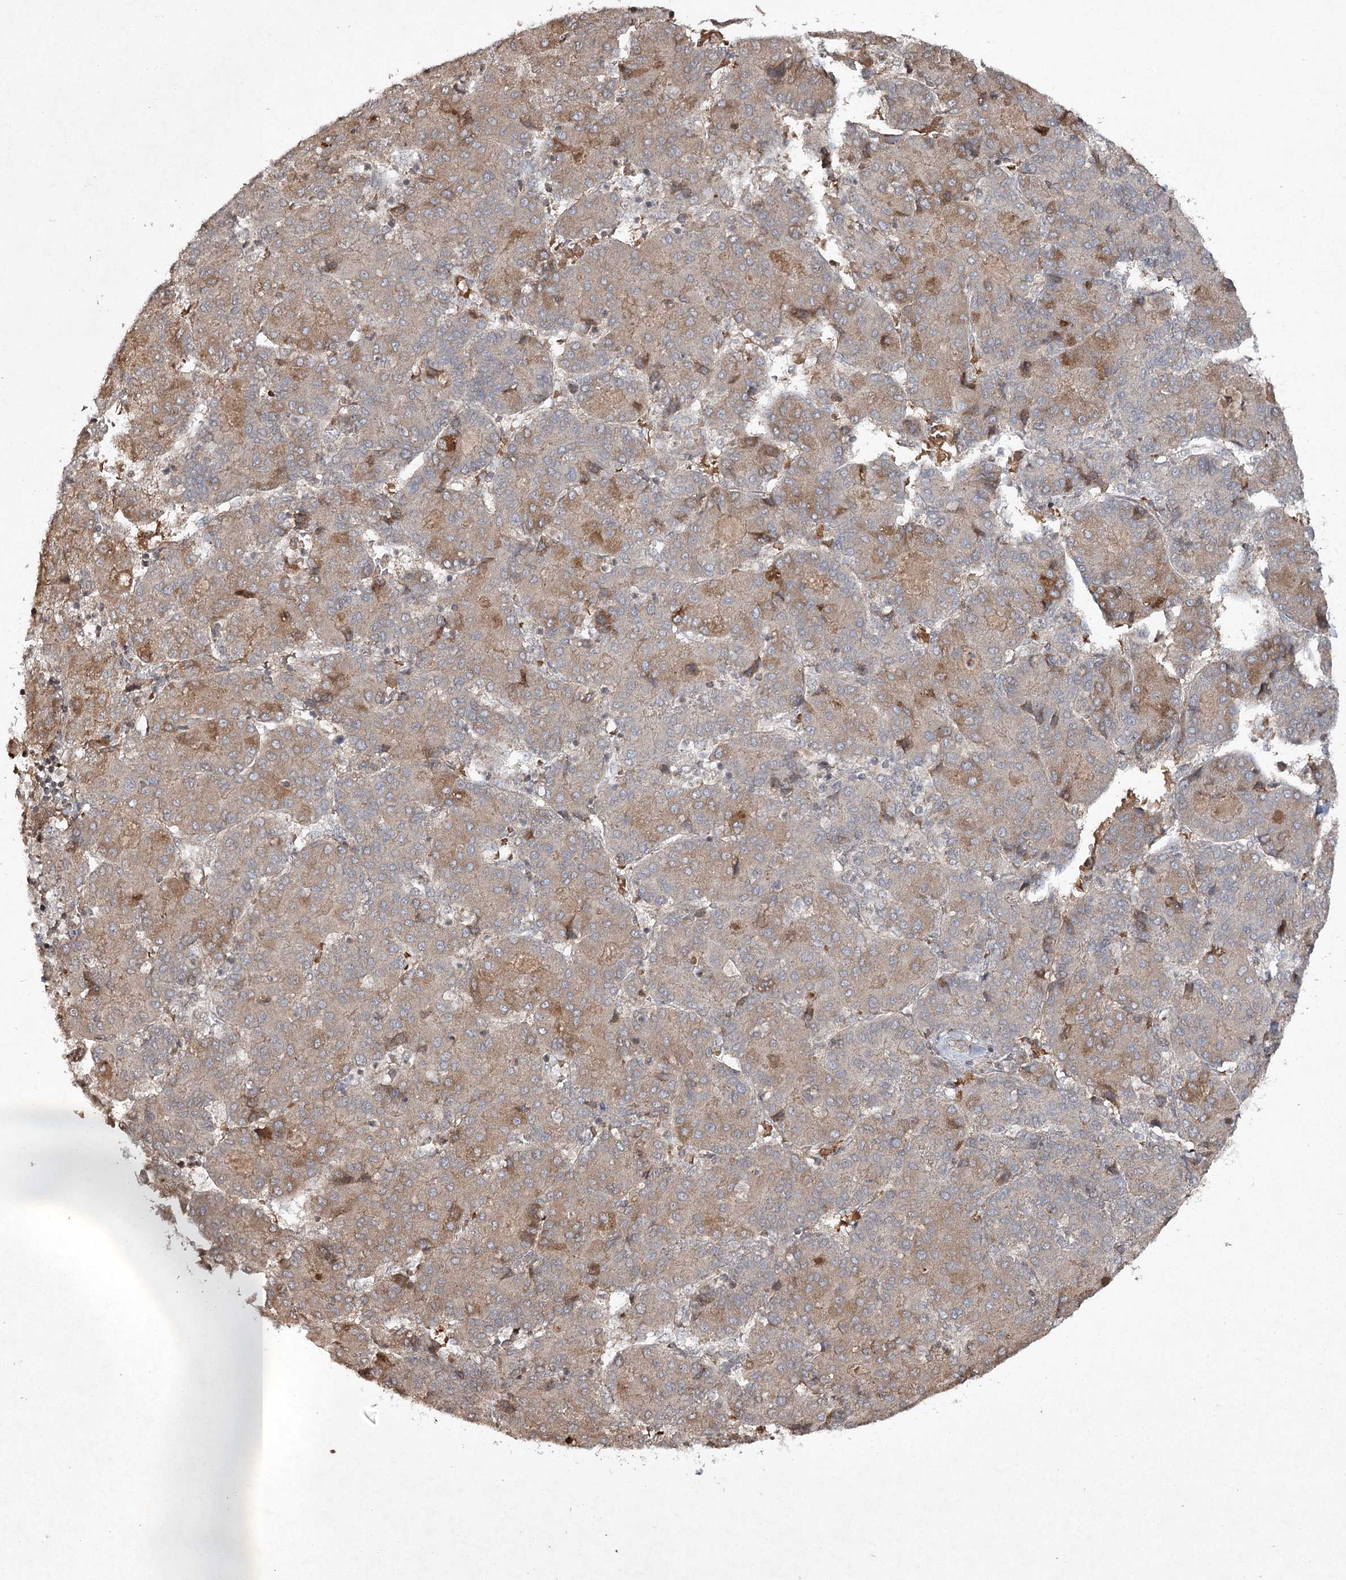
{"staining": {"intensity": "moderate", "quantity": "<25%", "location": "cytoplasmic/membranous"}, "tissue": "liver cancer", "cell_type": "Tumor cells", "image_type": "cancer", "snomed": [{"axis": "morphology", "description": "Carcinoma, Hepatocellular, NOS"}, {"axis": "topography", "description": "Liver"}], "caption": "Liver hepatocellular carcinoma stained for a protein (brown) displays moderate cytoplasmic/membranous positive positivity in about <25% of tumor cells.", "gene": "CYP2B6", "patient": {"sex": "male", "age": 65}}